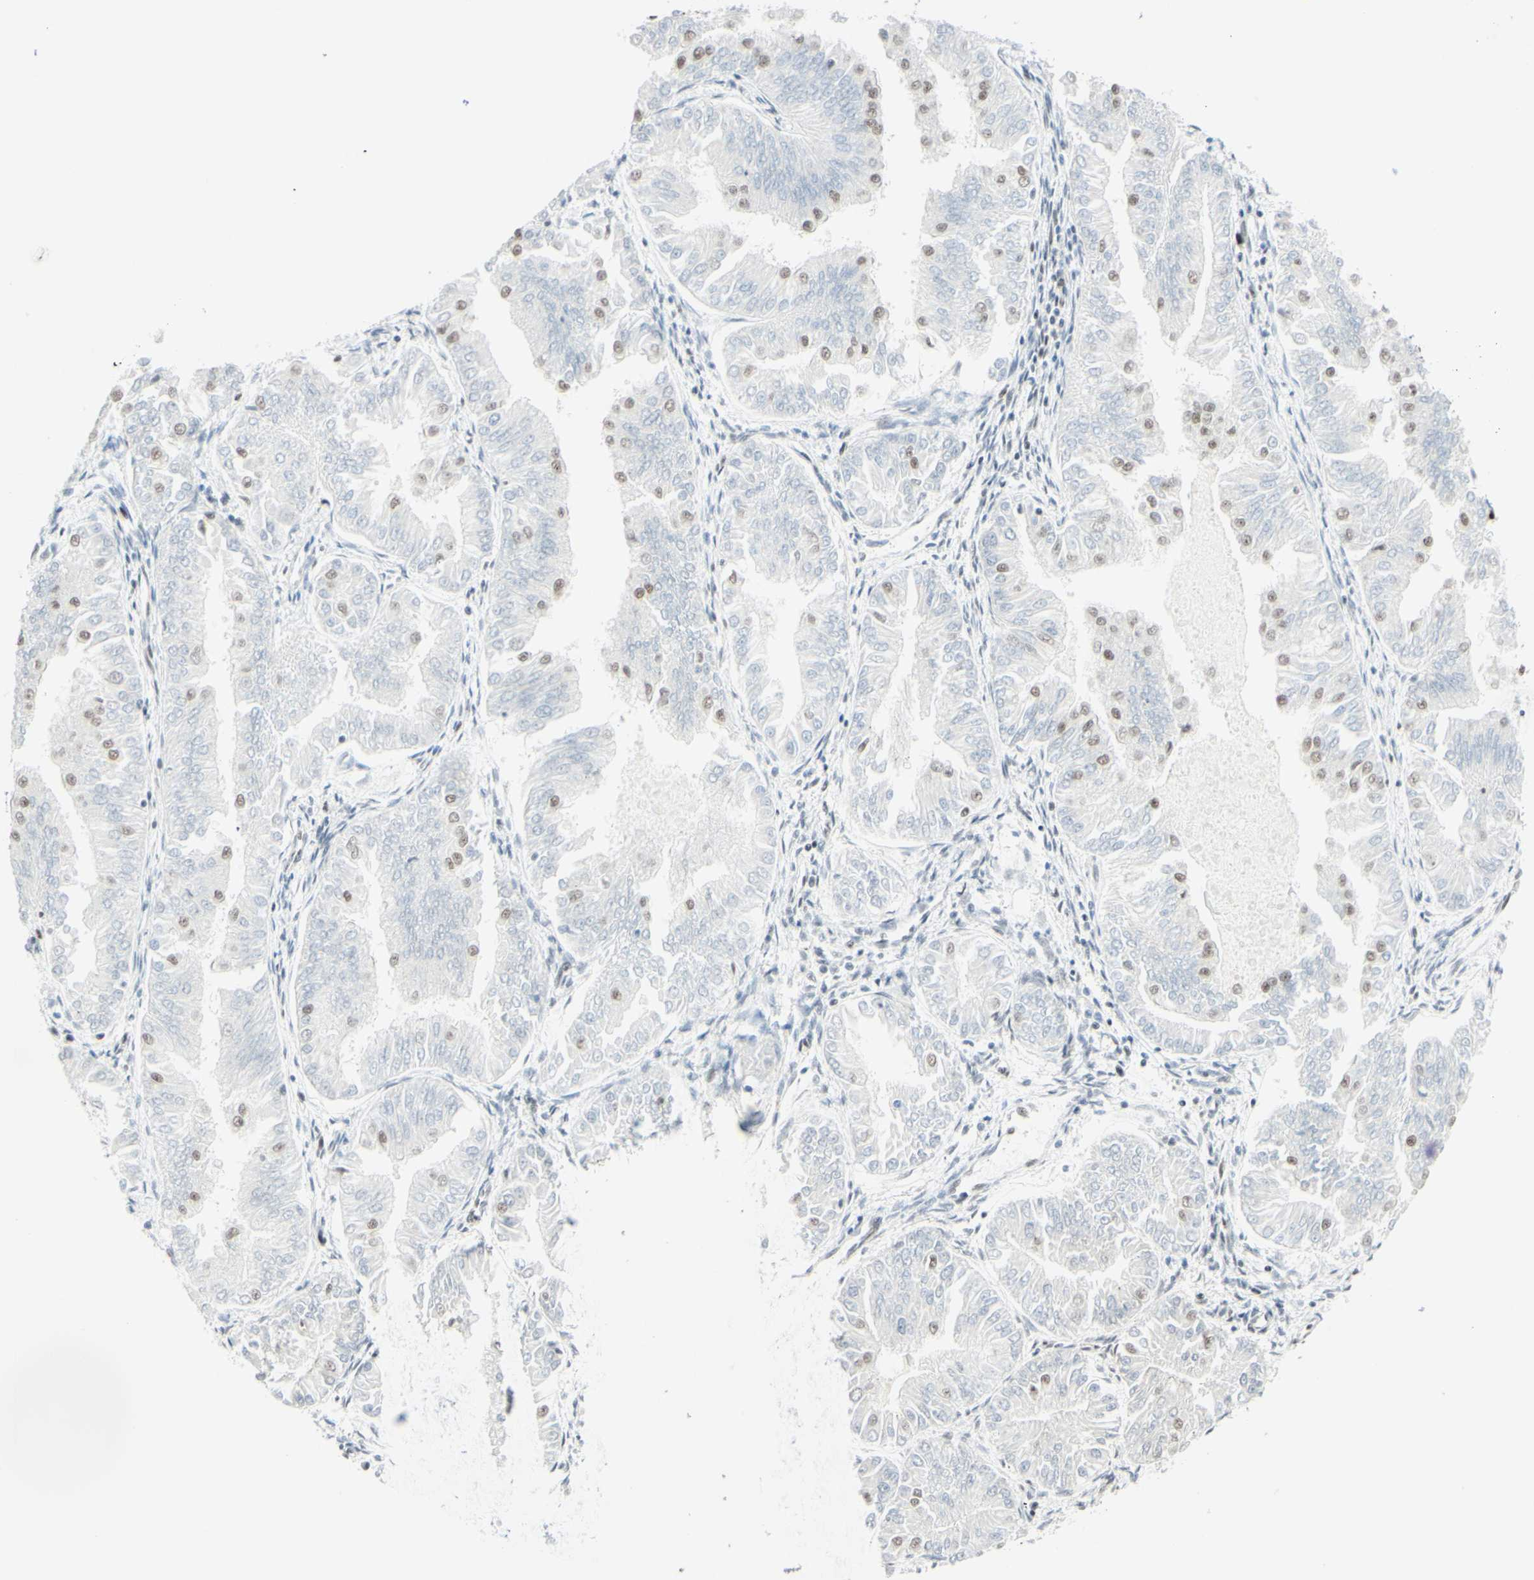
{"staining": {"intensity": "negative", "quantity": "none", "location": "none"}, "tissue": "endometrial cancer", "cell_type": "Tumor cells", "image_type": "cancer", "snomed": [{"axis": "morphology", "description": "Adenocarcinoma, NOS"}, {"axis": "topography", "description": "Endometrium"}], "caption": "Immunohistochemistry image of human endometrial cancer (adenocarcinoma) stained for a protein (brown), which exhibits no staining in tumor cells.", "gene": "WTAP", "patient": {"sex": "female", "age": 53}}